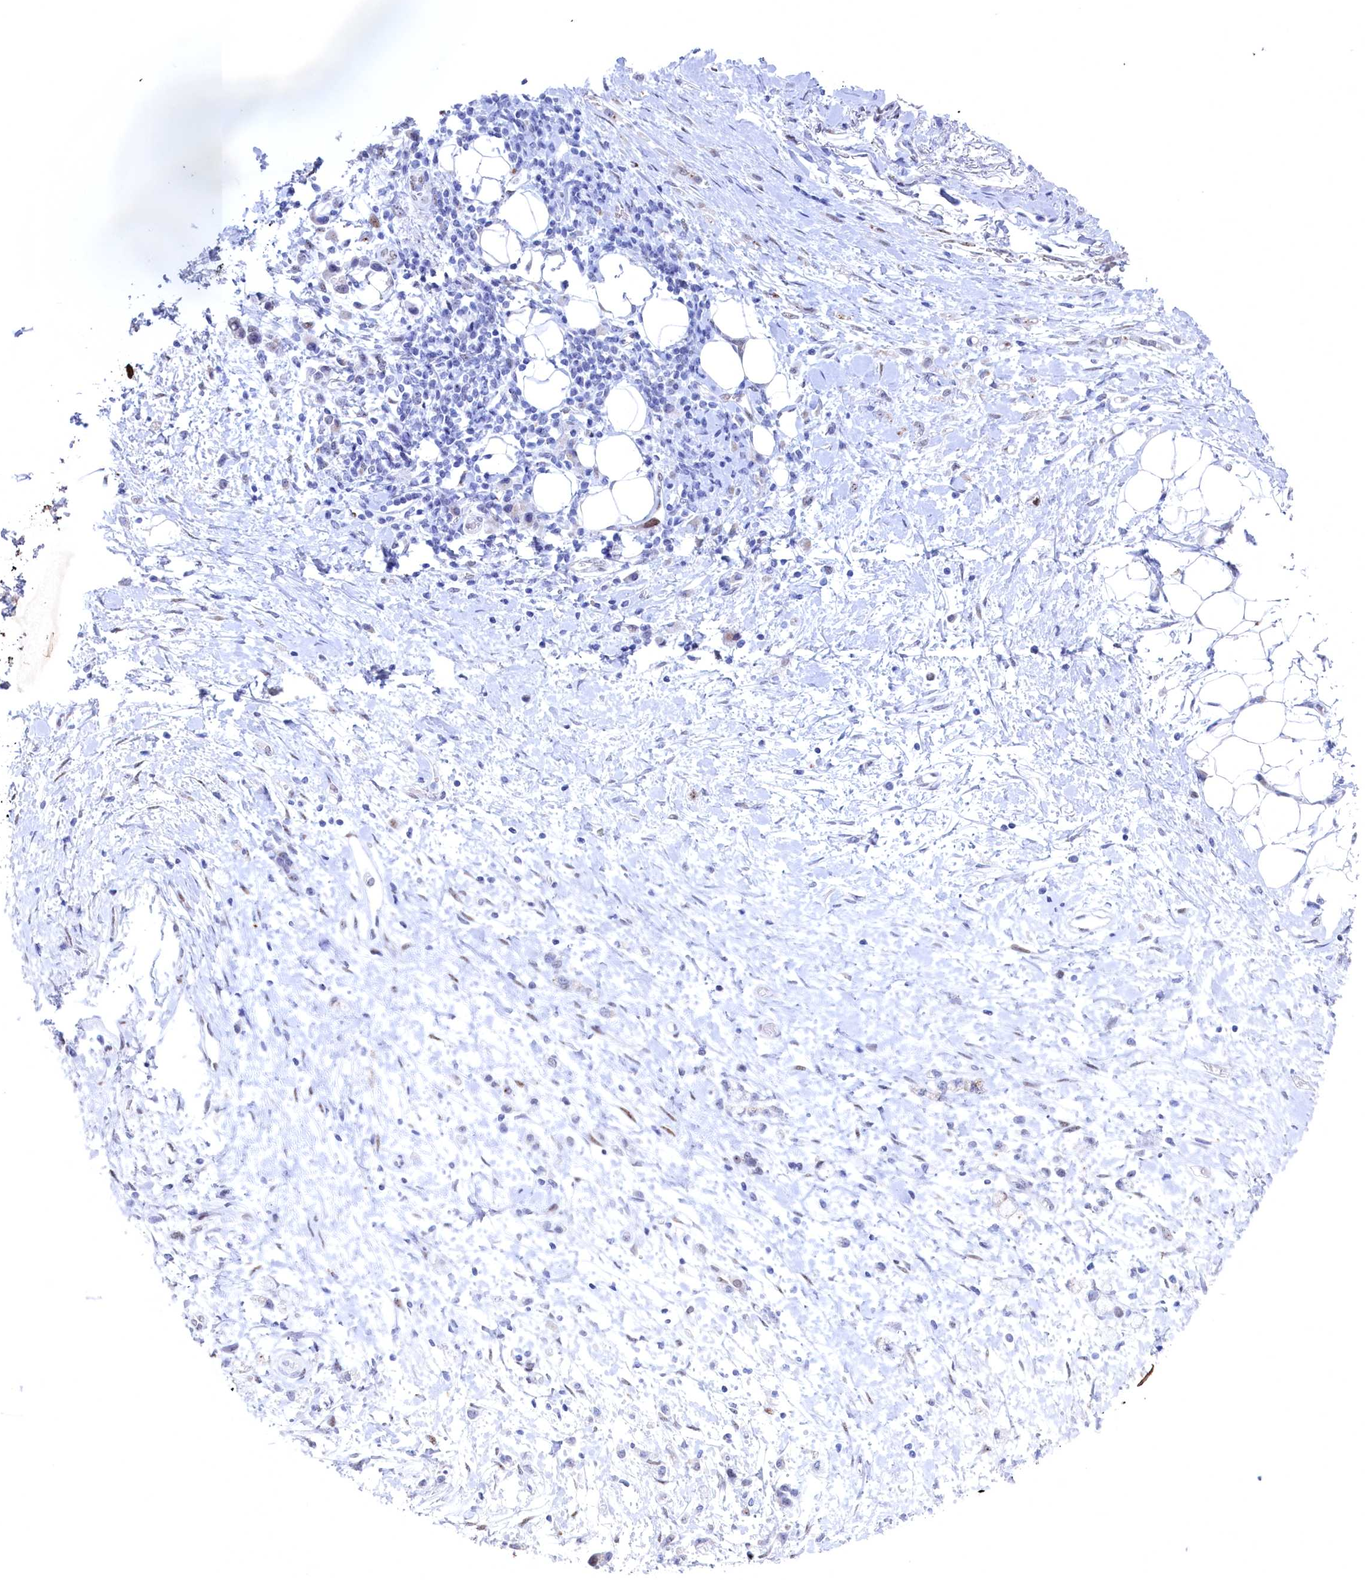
{"staining": {"intensity": "negative", "quantity": "none", "location": "none"}, "tissue": "stomach cancer", "cell_type": "Tumor cells", "image_type": "cancer", "snomed": [{"axis": "morphology", "description": "Adenocarcinoma, NOS"}, {"axis": "topography", "description": "Stomach"}], "caption": "Immunohistochemistry (IHC) micrograph of adenocarcinoma (stomach) stained for a protein (brown), which shows no expression in tumor cells.", "gene": "WDR76", "patient": {"sex": "female", "age": 60}}